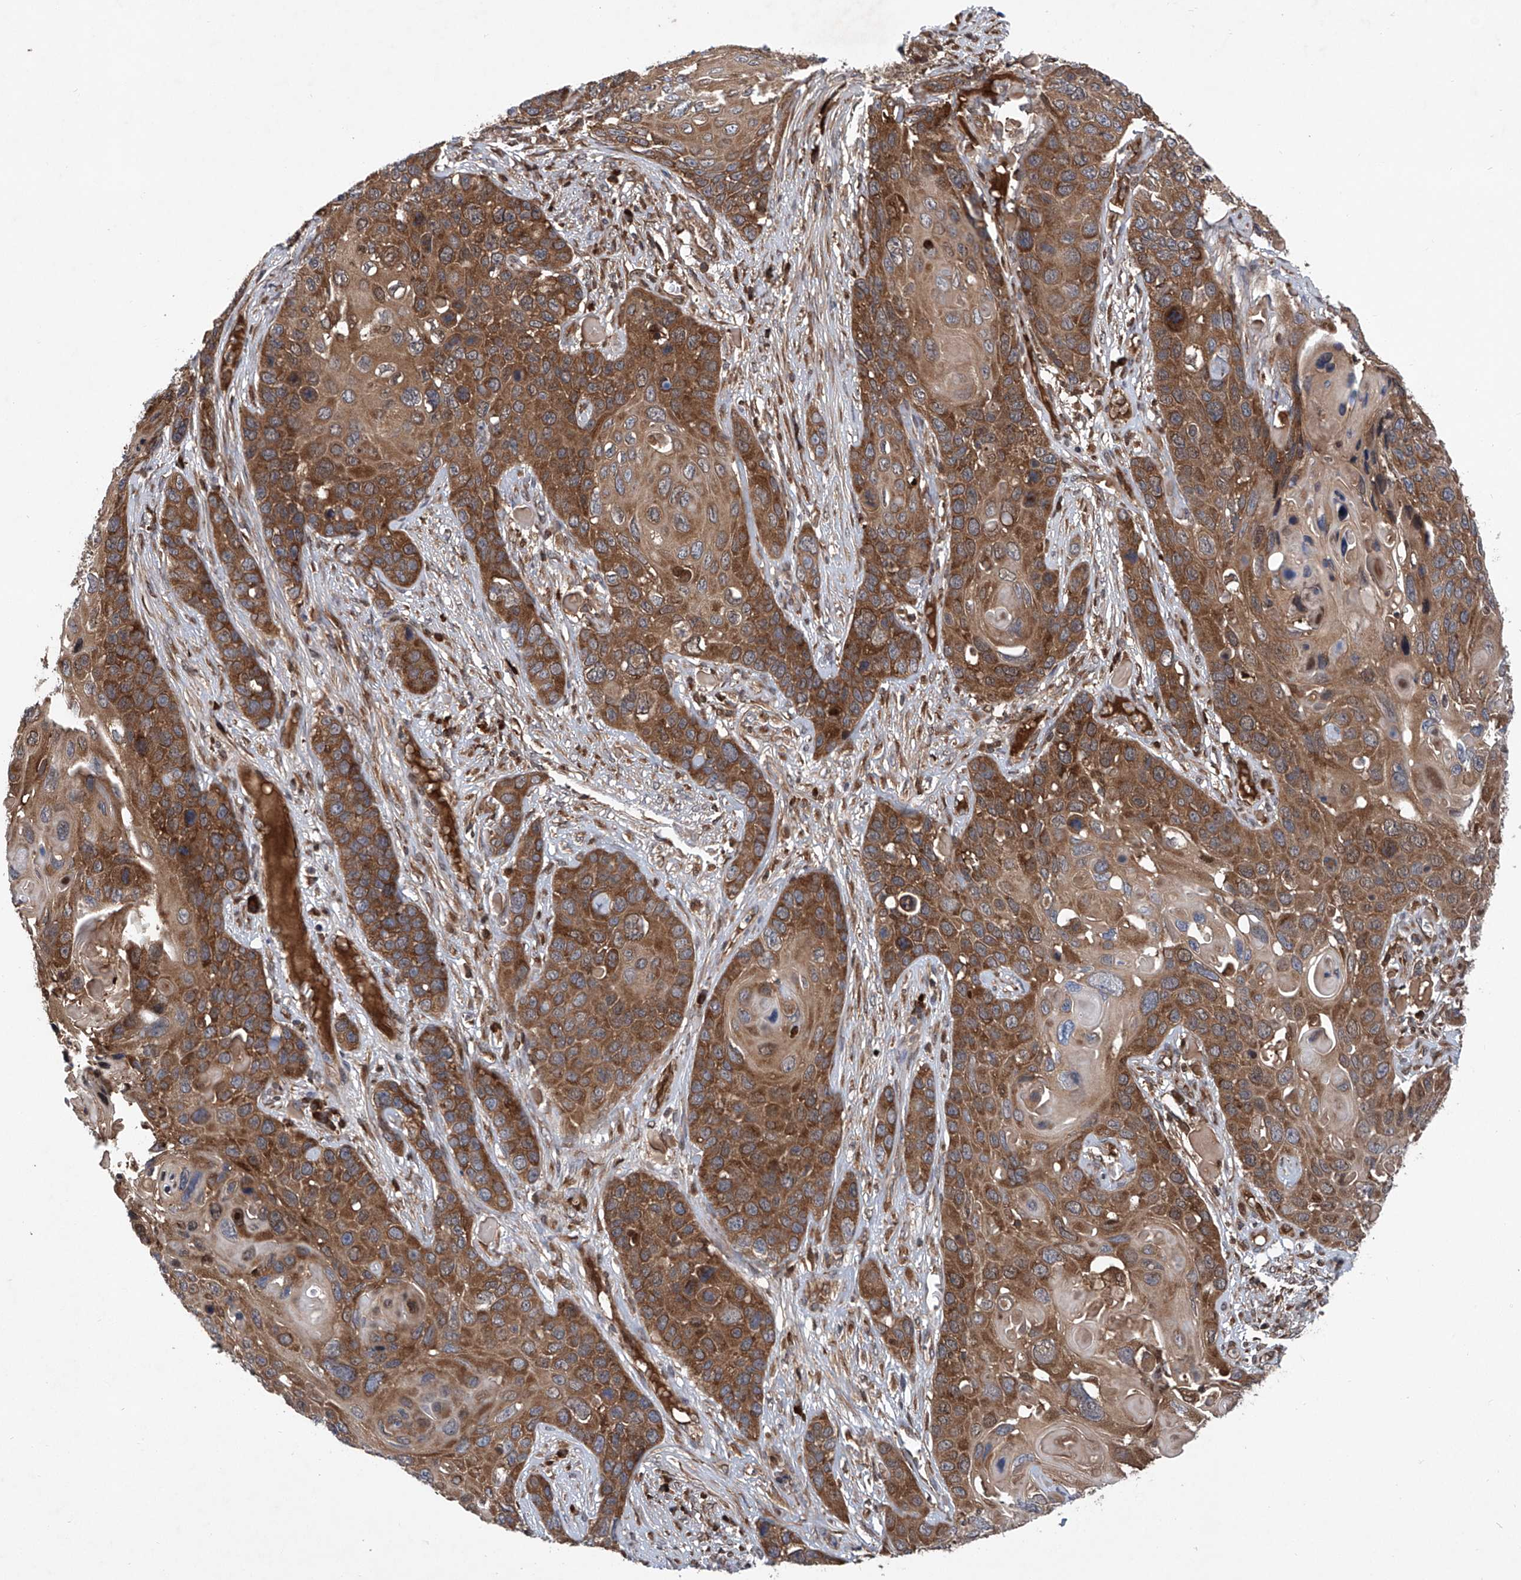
{"staining": {"intensity": "strong", "quantity": ">75%", "location": "cytoplasmic/membranous"}, "tissue": "skin cancer", "cell_type": "Tumor cells", "image_type": "cancer", "snomed": [{"axis": "morphology", "description": "Squamous cell carcinoma, NOS"}, {"axis": "topography", "description": "Skin"}], "caption": "Immunohistochemical staining of human skin cancer (squamous cell carcinoma) shows high levels of strong cytoplasmic/membranous expression in approximately >75% of tumor cells.", "gene": "ASCC3", "patient": {"sex": "male", "age": 55}}